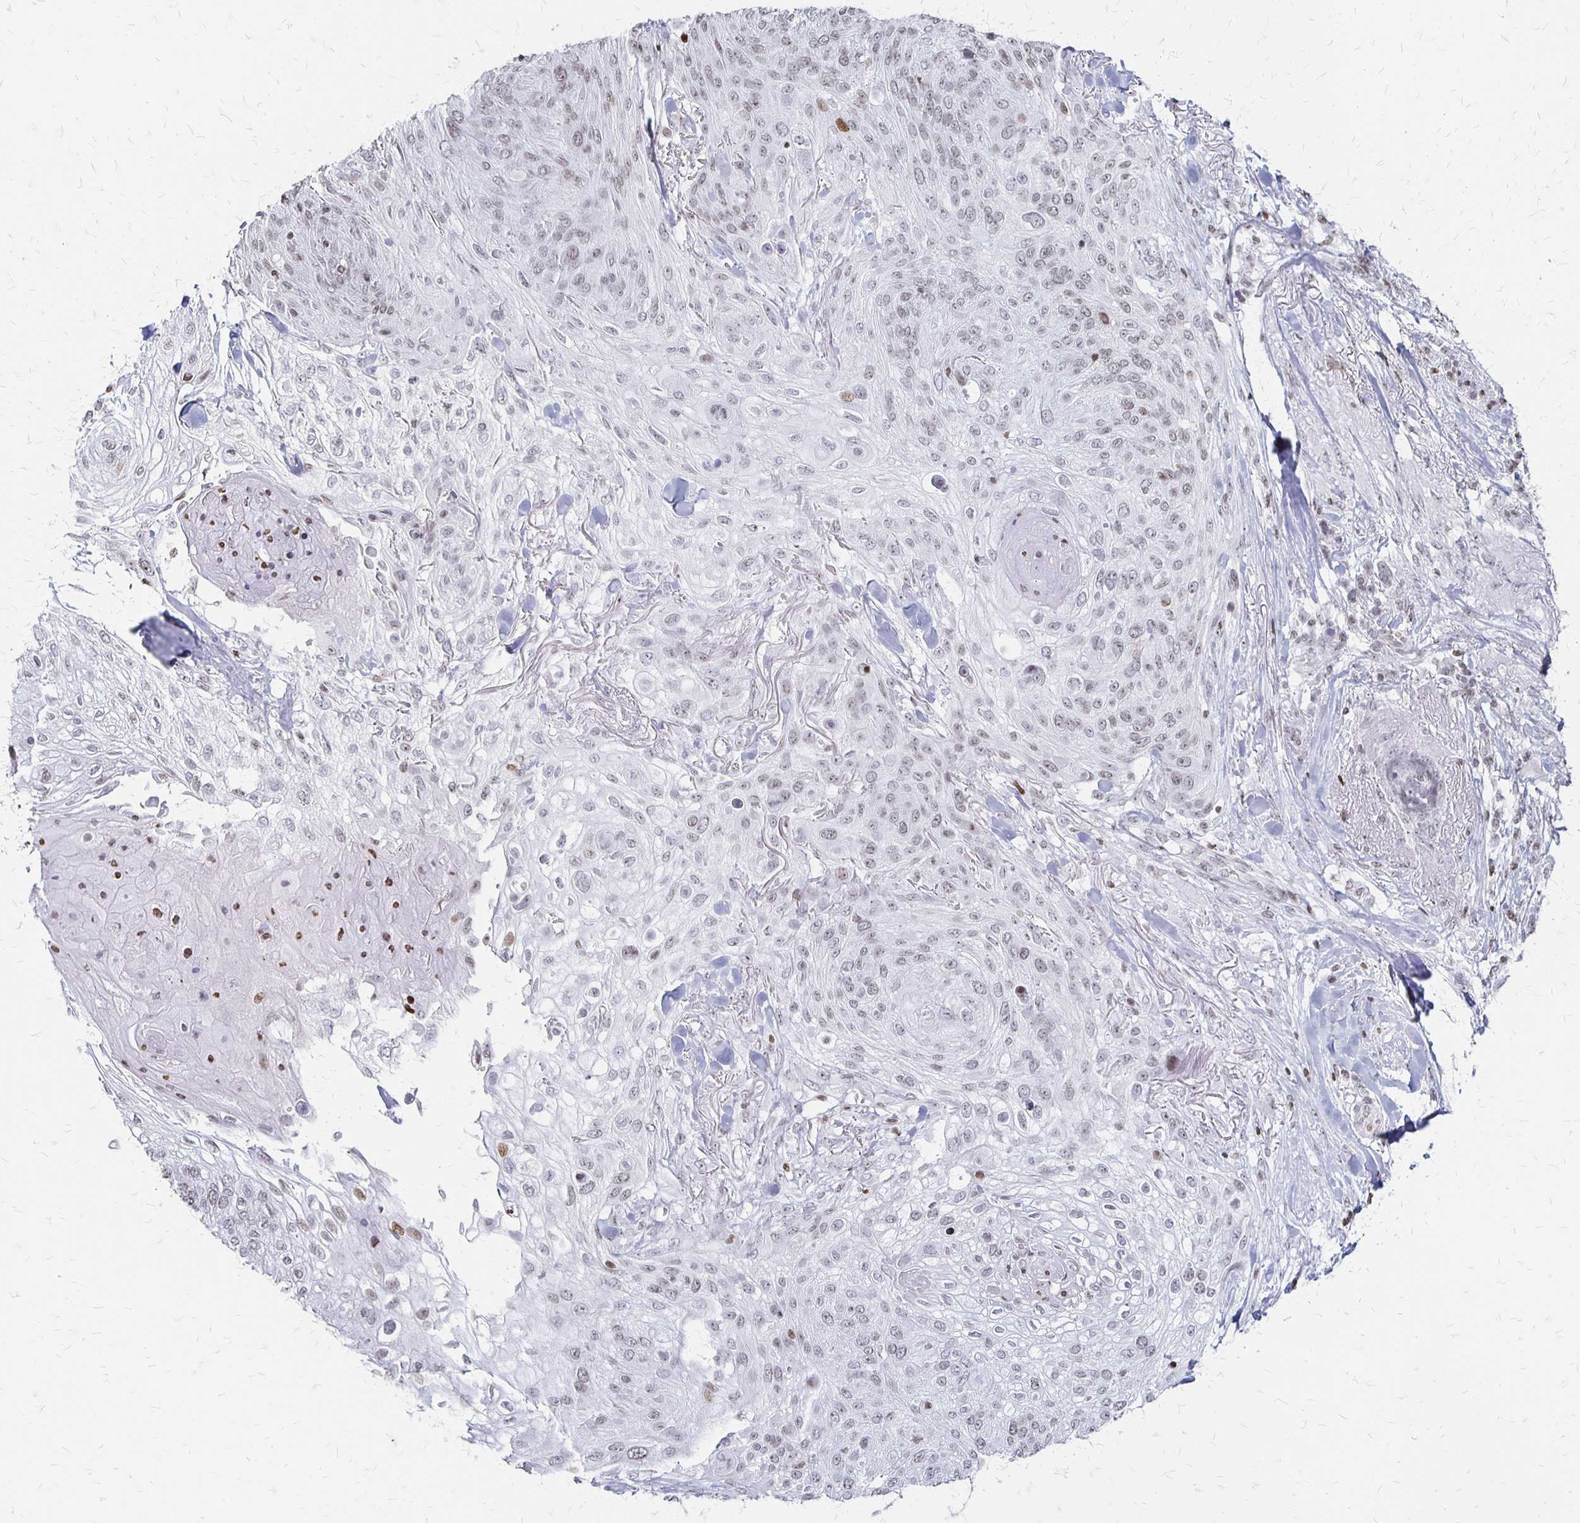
{"staining": {"intensity": "weak", "quantity": "<25%", "location": "nuclear"}, "tissue": "skin cancer", "cell_type": "Tumor cells", "image_type": "cancer", "snomed": [{"axis": "morphology", "description": "Squamous cell carcinoma, NOS"}, {"axis": "topography", "description": "Skin"}], "caption": "This is a photomicrograph of immunohistochemistry (IHC) staining of squamous cell carcinoma (skin), which shows no positivity in tumor cells.", "gene": "ZNF280C", "patient": {"sex": "female", "age": 87}}